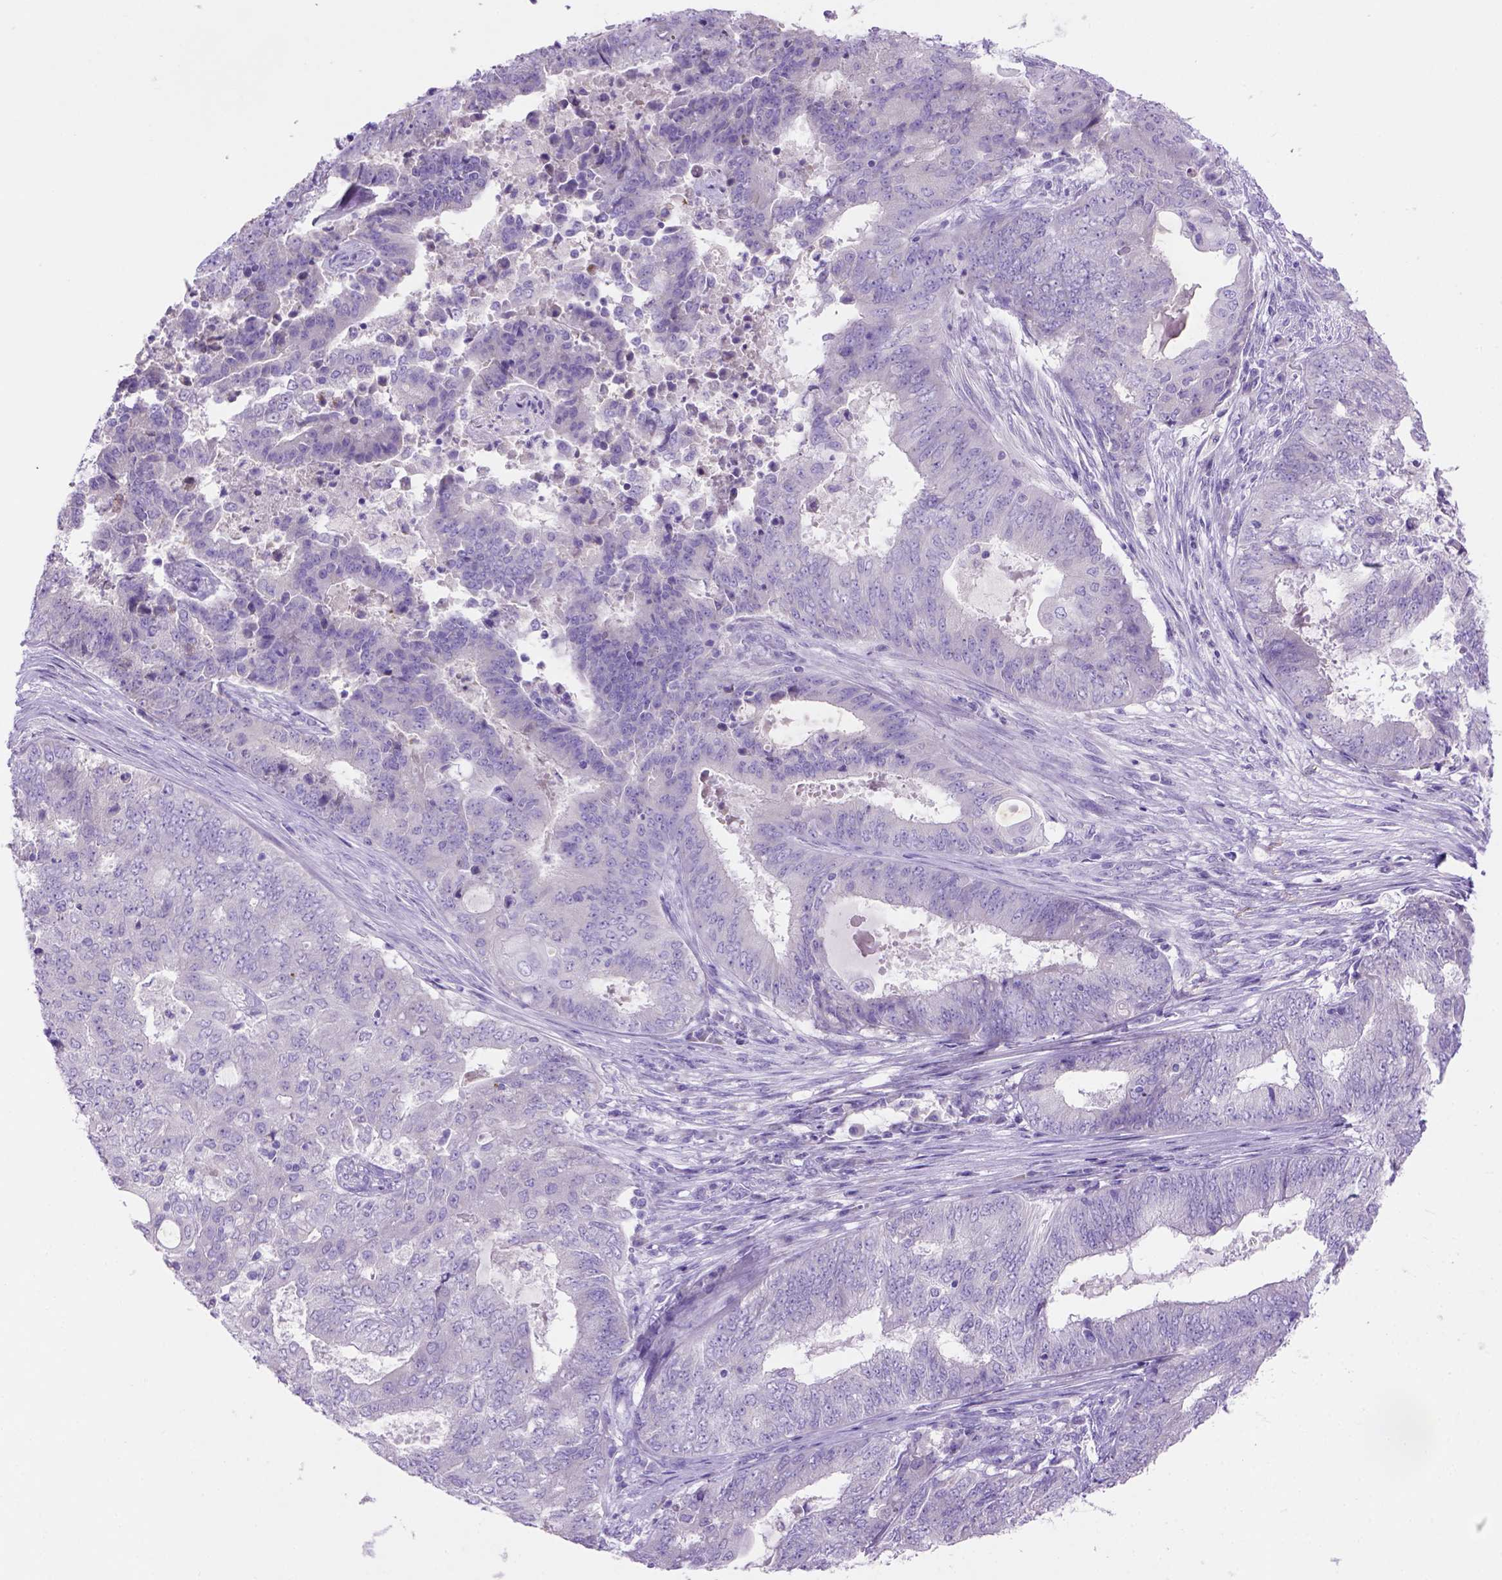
{"staining": {"intensity": "negative", "quantity": "none", "location": "none"}, "tissue": "endometrial cancer", "cell_type": "Tumor cells", "image_type": "cancer", "snomed": [{"axis": "morphology", "description": "Adenocarcinoma, NOS"}, {"axis": "topography", "description": "Endometrium"}], "caption": "The photomicrograph shows no staining of tumor cells in endometrial cancer (adenocarcinoma). (Brightfield microscopy of DAB IHC at high magnification).", "gene": "SIRPD", "patient": {"sex": "female", "age": 62}}